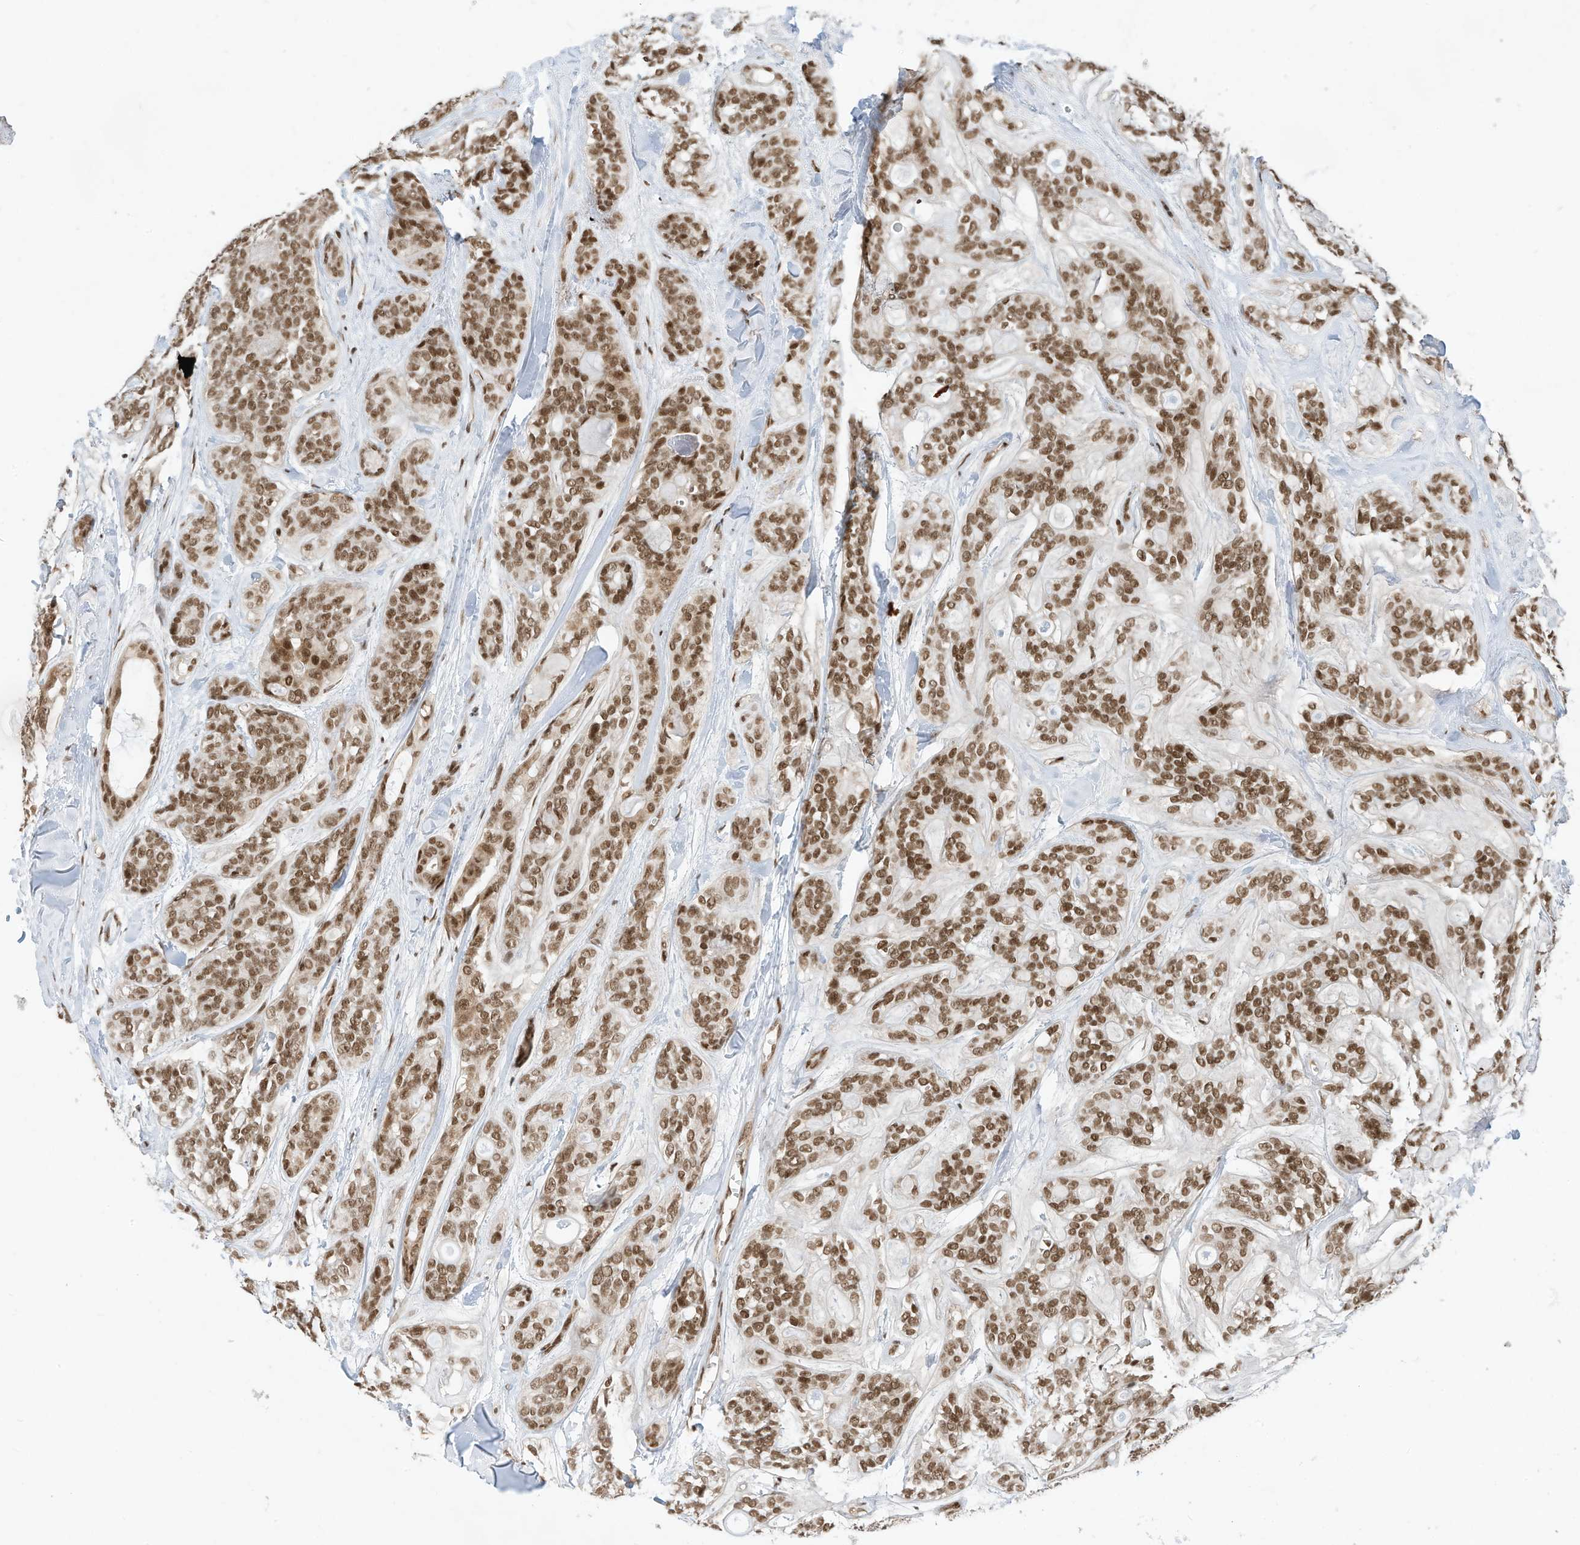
{"staining": {"intensity": "moderate", "quantity": ">75%", "location": "nuclear"}, "tissue": "head and neck cancer", "cell_type": "Tumor cells", "image_type": "cancer", "snomed": [{"axis": "morphology", "description": "Adenocarcinoma, NOS"}, {"axis": "topography", "description": "Head-Neck"}], "caption": "Human adenocarcinoma (head and neck) stained for a protein (brown) reveals moderate nuclear positive staining in about >75% of tumor cells.", "gene": "AURKAIP1", "patient": {"sex": "male", "age": 66}}